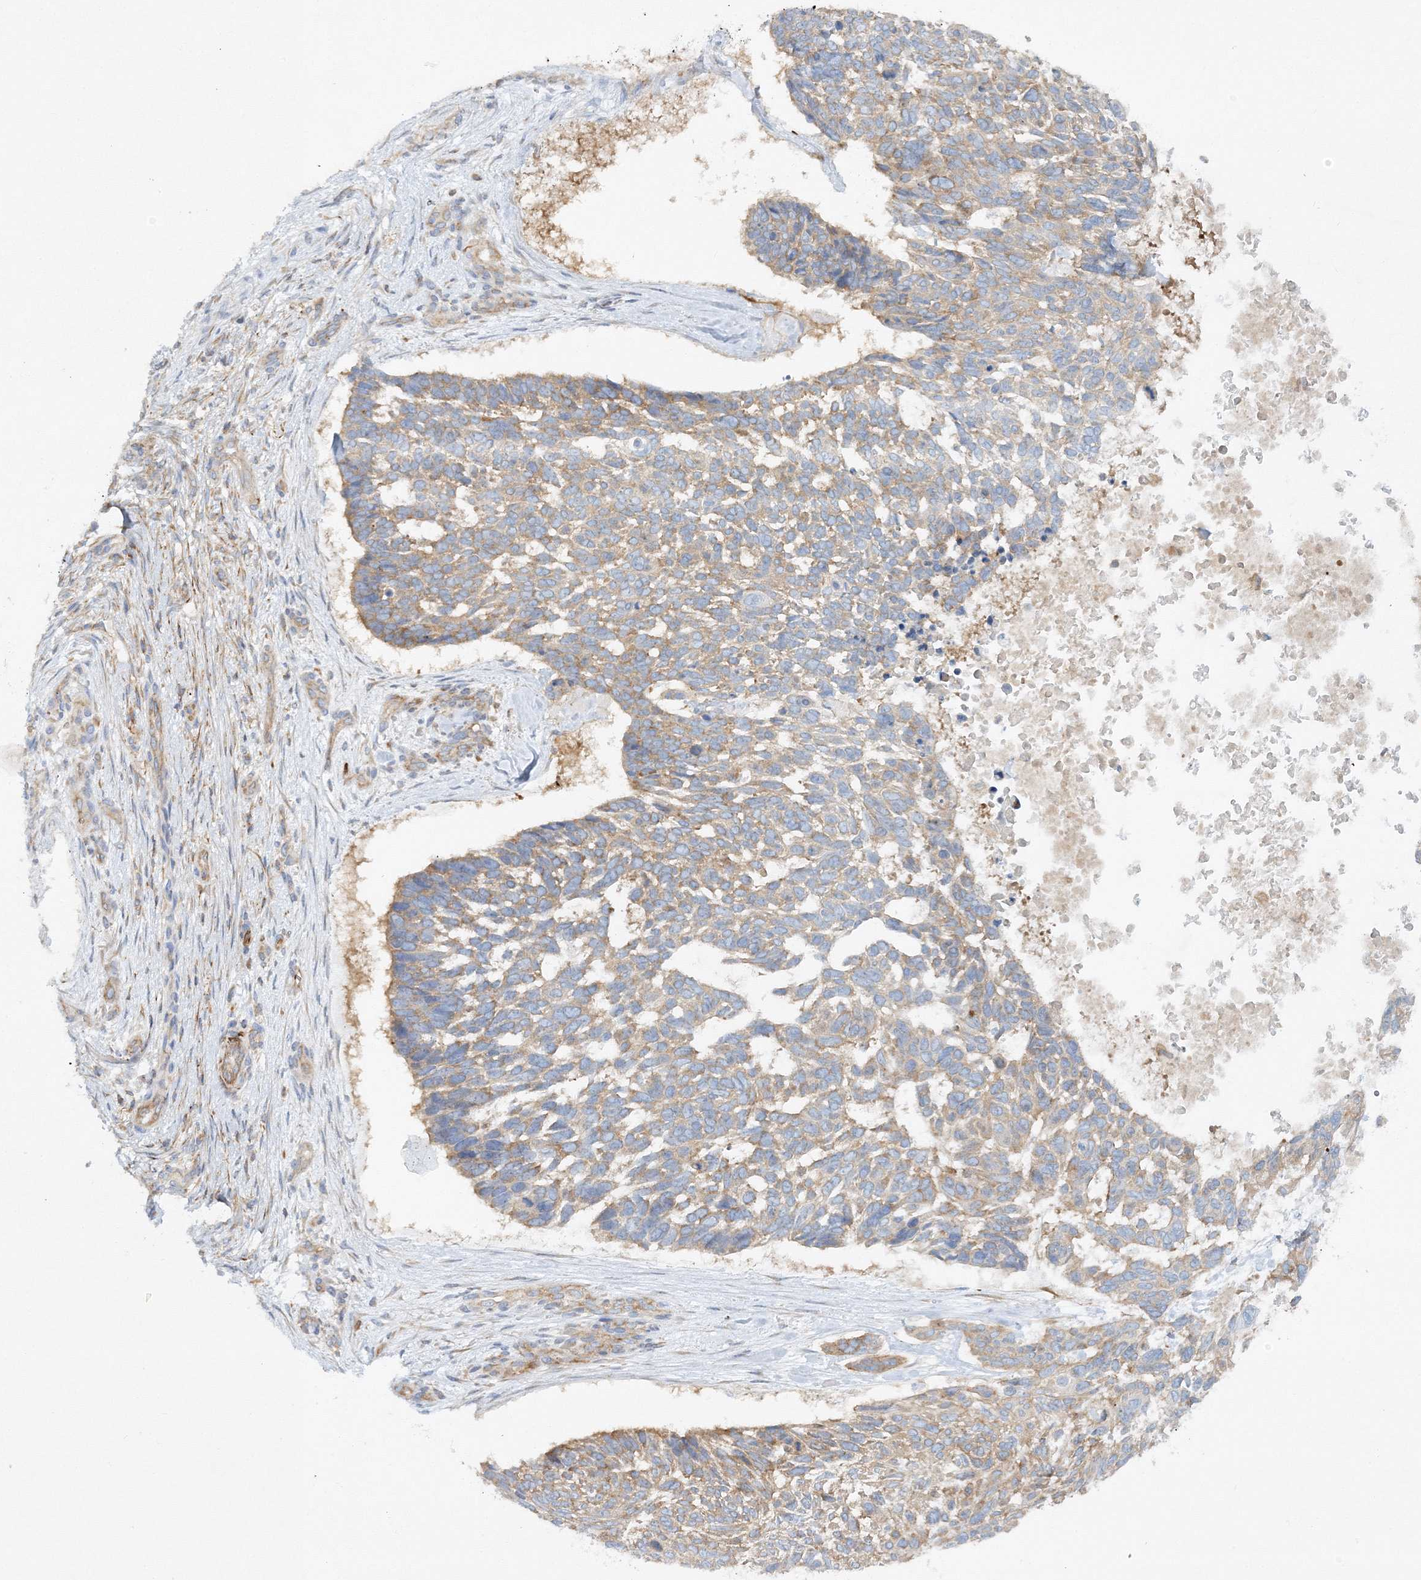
{"staining": {"intensity": "moderate", "quantity": ">75%", "location": "cytoplasmic/membranous"}, "tissue": "skin cancer", "cell_type": "Tumor cells", "image_type": "cancer", "snomed": [{"axis": "morphology", "description": "Basal cell carcinoma"}, {"axis": "topography", "description": "Skin"}], "caption": "Skin cancer (basal cell carcinoma) tissue exhibits moderate cytoplasmic/membranous staining in approximately >75% of tumor cells", "gene": "WDR37", "patient": {"sex": "male", "age": 88}}